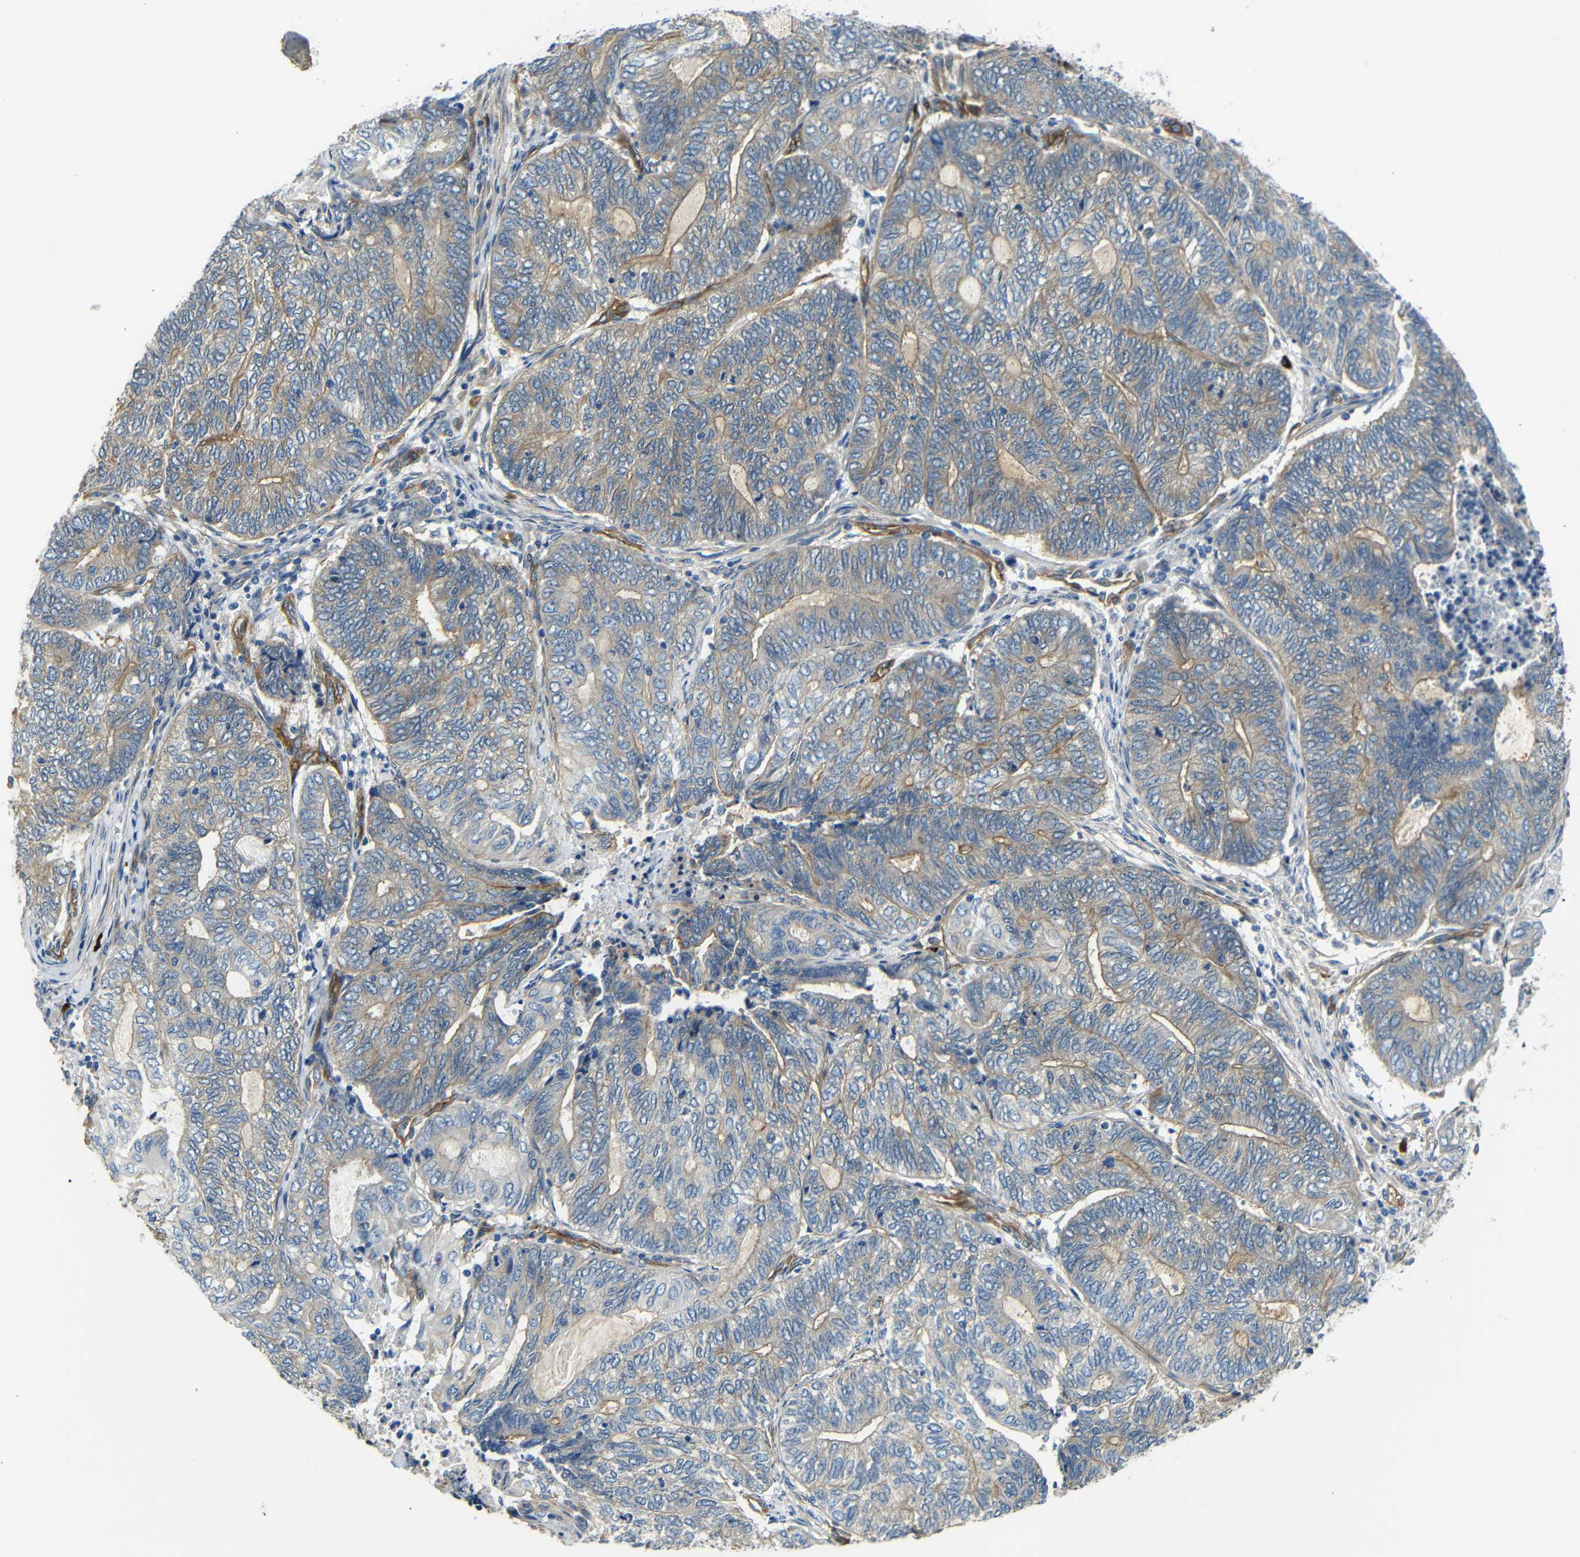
{"staining": {"intensity": "weak", "quantity": "25%-75%", "location": "cytoplasmic/membranous"}, "tissue": "endometrial cancer", "cell_type": "Tumor cells", "image_type": "cancer", "snomed": [{"axis": "morphology", "description": "Adenocarcinoma, NOS"}, {"axis": "topography", "description": "Uterus"}, {"axis": "topography", "description": "Endometrium"}], "caption": "Adenocarcinoma (endometrial) stained with DAB (3,3'-diaminobenzidine) IHC demonstrates low levels of weak cytoplasmic/membranous staining in approximately 25%-75% of tumor cells.", "gene": "MYO1B", "patient": {"sex": "female", "age": 70}}